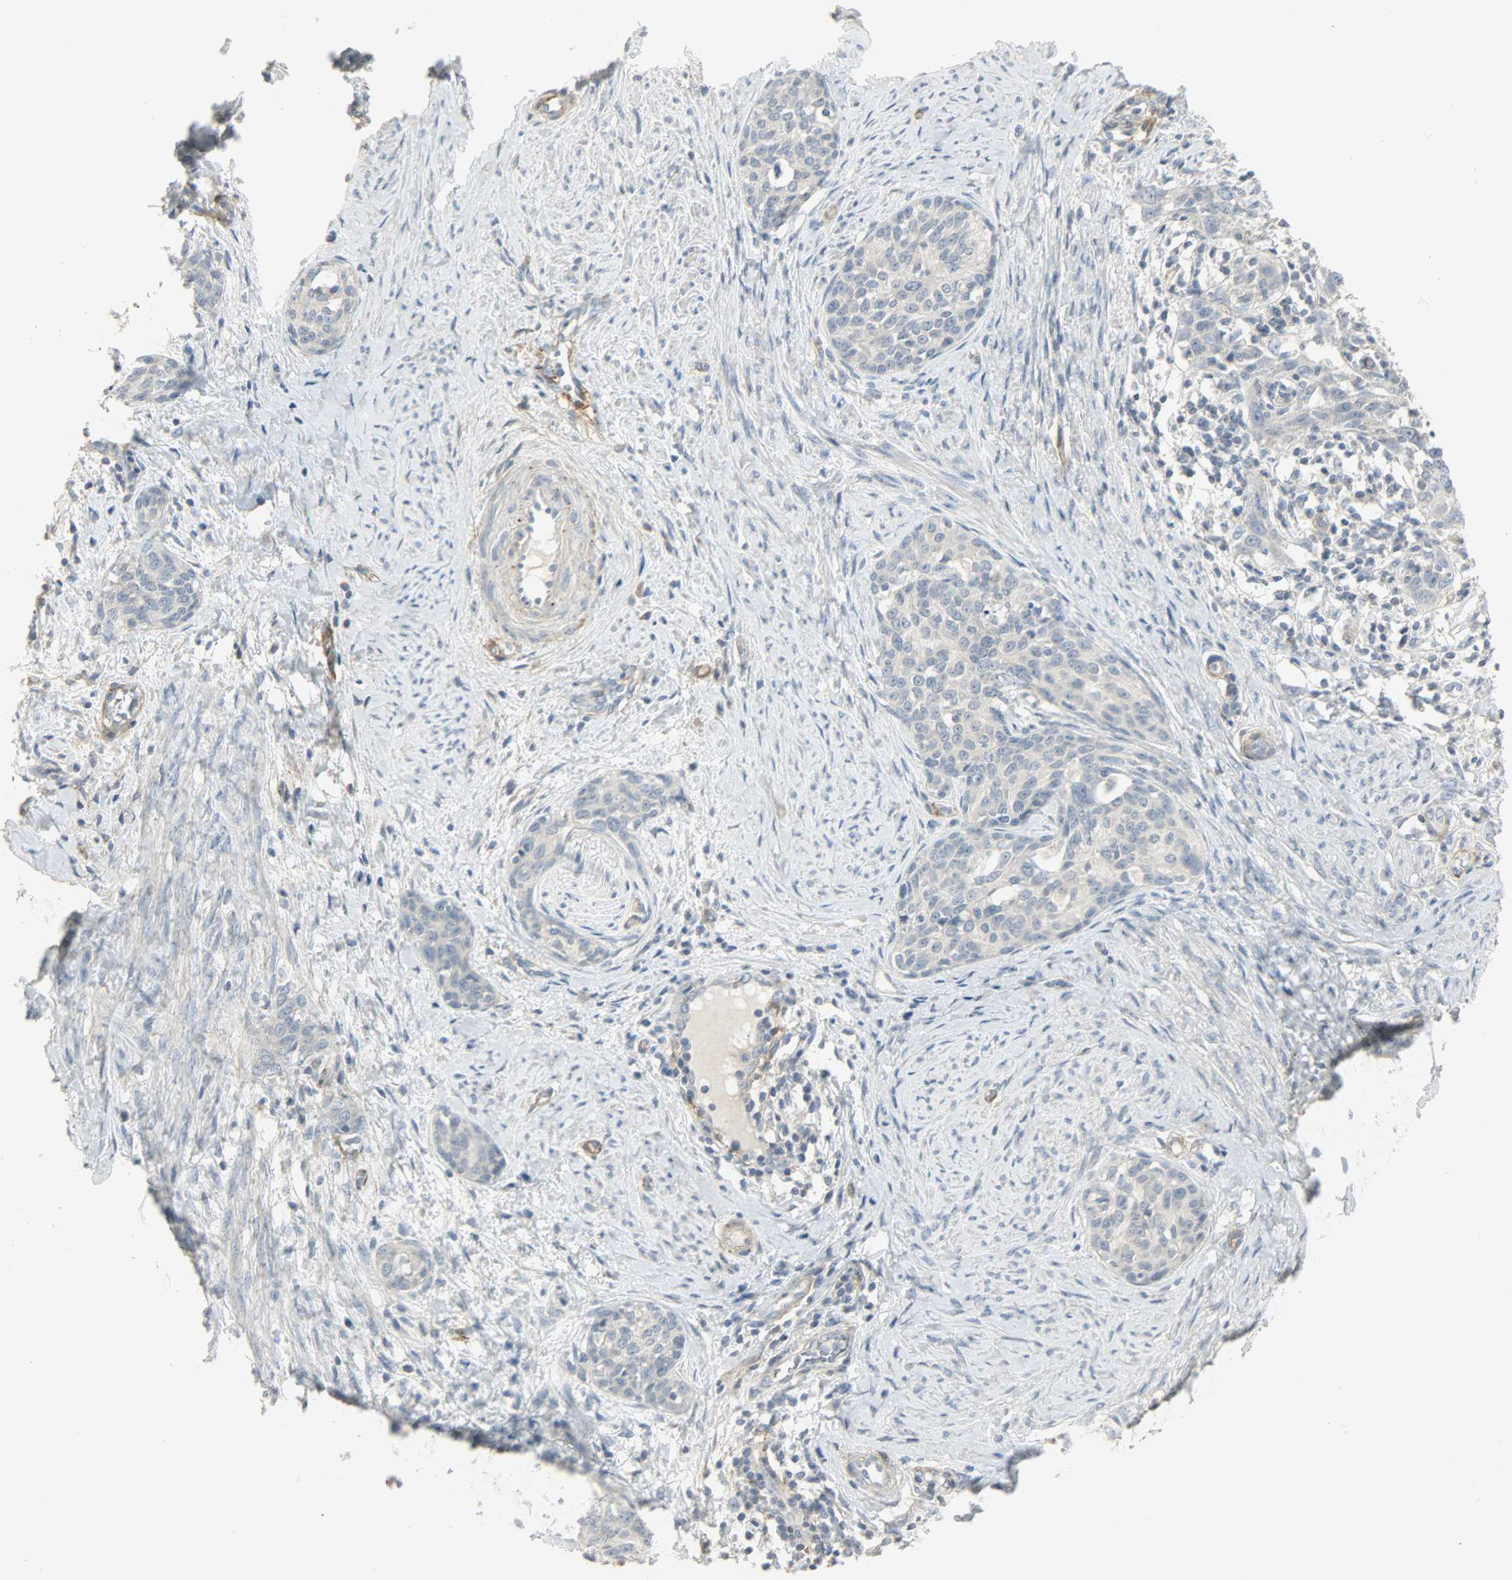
{"staining": {"intensity": "negative", "quantity": "none", "location": "none"}, "tissue": "cervical cancer", "cell_type": "Tumor cells", "image_type": "cancer", "snomed": [{"axis": "morphology", "description": "Squamous cell carcinoma, NOS"}, {"axis": "morphology", "description": "Adenocarcinoma, NOS"}, {"axis": "topography", "description": "Cervix"}], "caption": "The photomicrograph exhibits no staining of tumor cells in cervical adenocarcinoma. Brightfield microscopy of immunohistochemistry stained with DAB (brown) and hematoxylin (blue), captured at high magnification.", "gene": "ENPEP", "patient": {"sex": "female", "age": 52}}